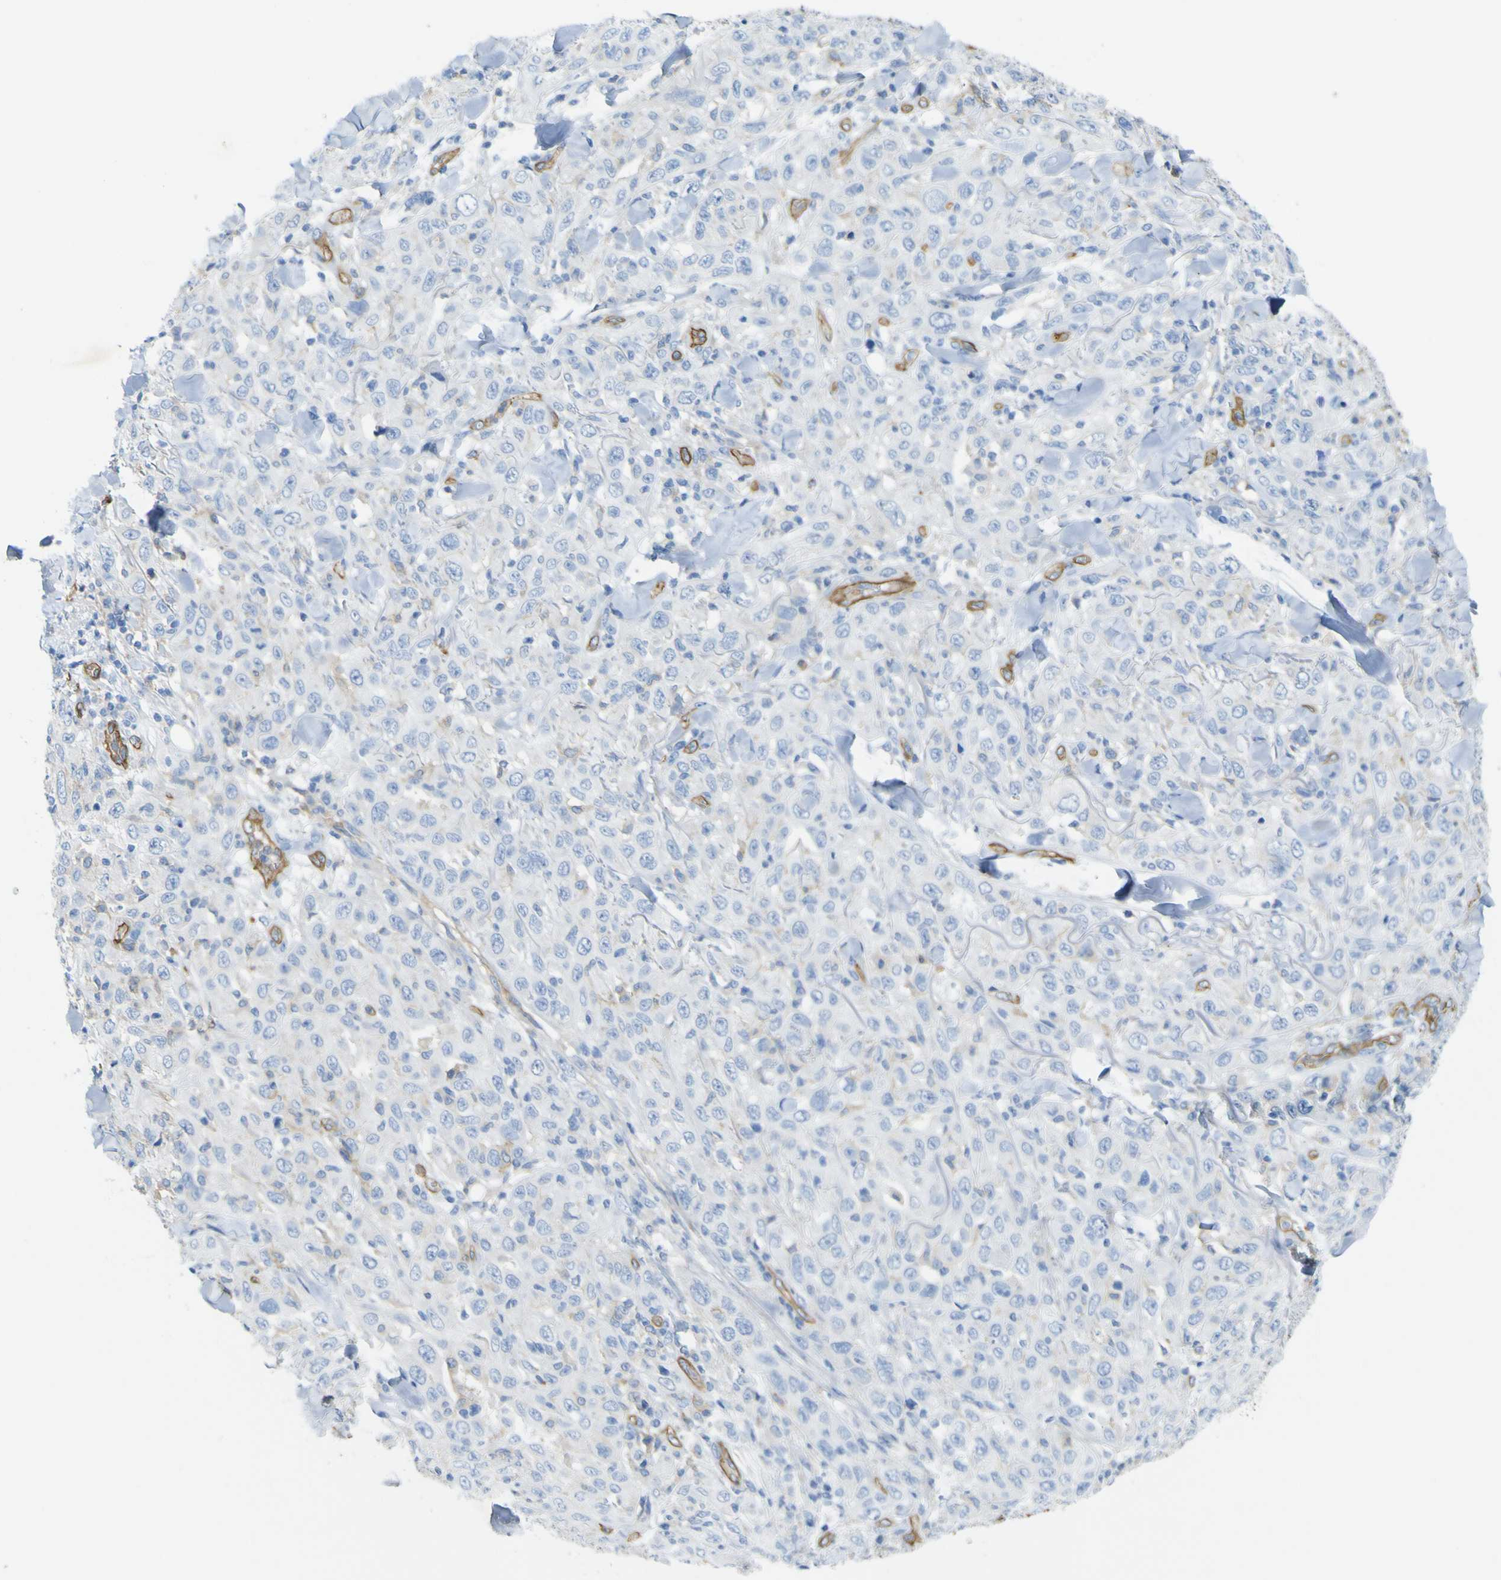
{"staining": {"intensity": "negative", "quantity": "none", "location": "none"}, "tissue": "skin cancer", "cell_type": "Tumor cells", "image_type": "cancer", "snomed": [{"axis": "morphology", "description": "Squamous cell carcinoma, NOS"}, {"axis": "topography", "description": "Skin"}], "caption": "This image is of skin cancer (squamous cell carcinoma) stained with immunohistochemistry (IHC) to label a protein in brown with the nuclei are counter-stained blue. There is no staining in tumor cells.", "gene": "CD93", "patient": {"sex": "female", "age": 88}}